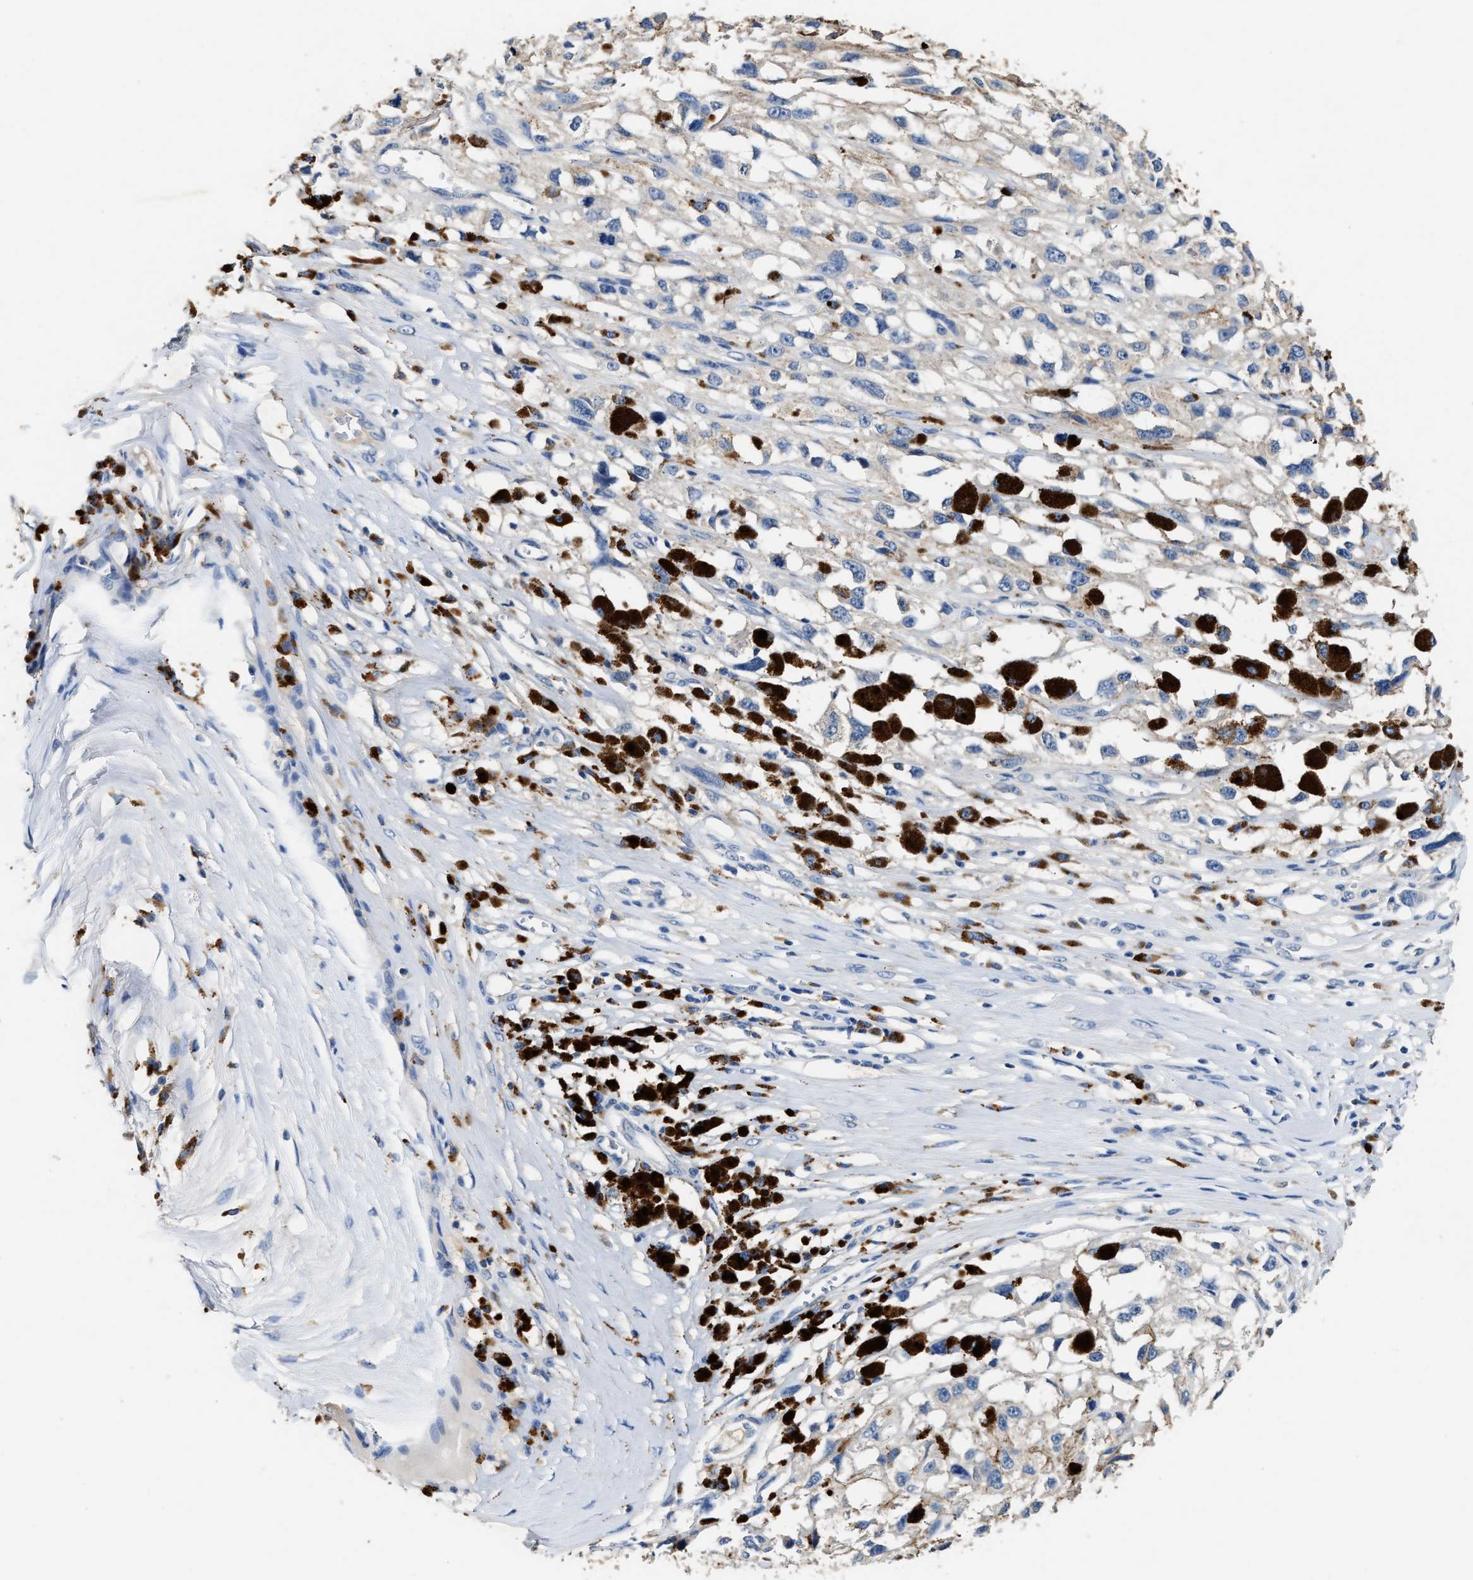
{"staining": {"intensity": "negative", "quantity": "none", "location": "none"}, "tissue": "melanoma", "cell_type": "Tumor cells", "image_type": "cancer", "snomed": [{"axis": "morphology", "description": "Malignant melanoma, Metastatic site"}, {"axis": "topography", "description": "Lymph node"}], "caption": "A high-resolution photomicrograph shows immunohistochemistry staining of melanoma, which shows no significant positivity in tumor cells.", "gene": "SLCO2B1", "patient": {"sex": "male", "age": 59}}